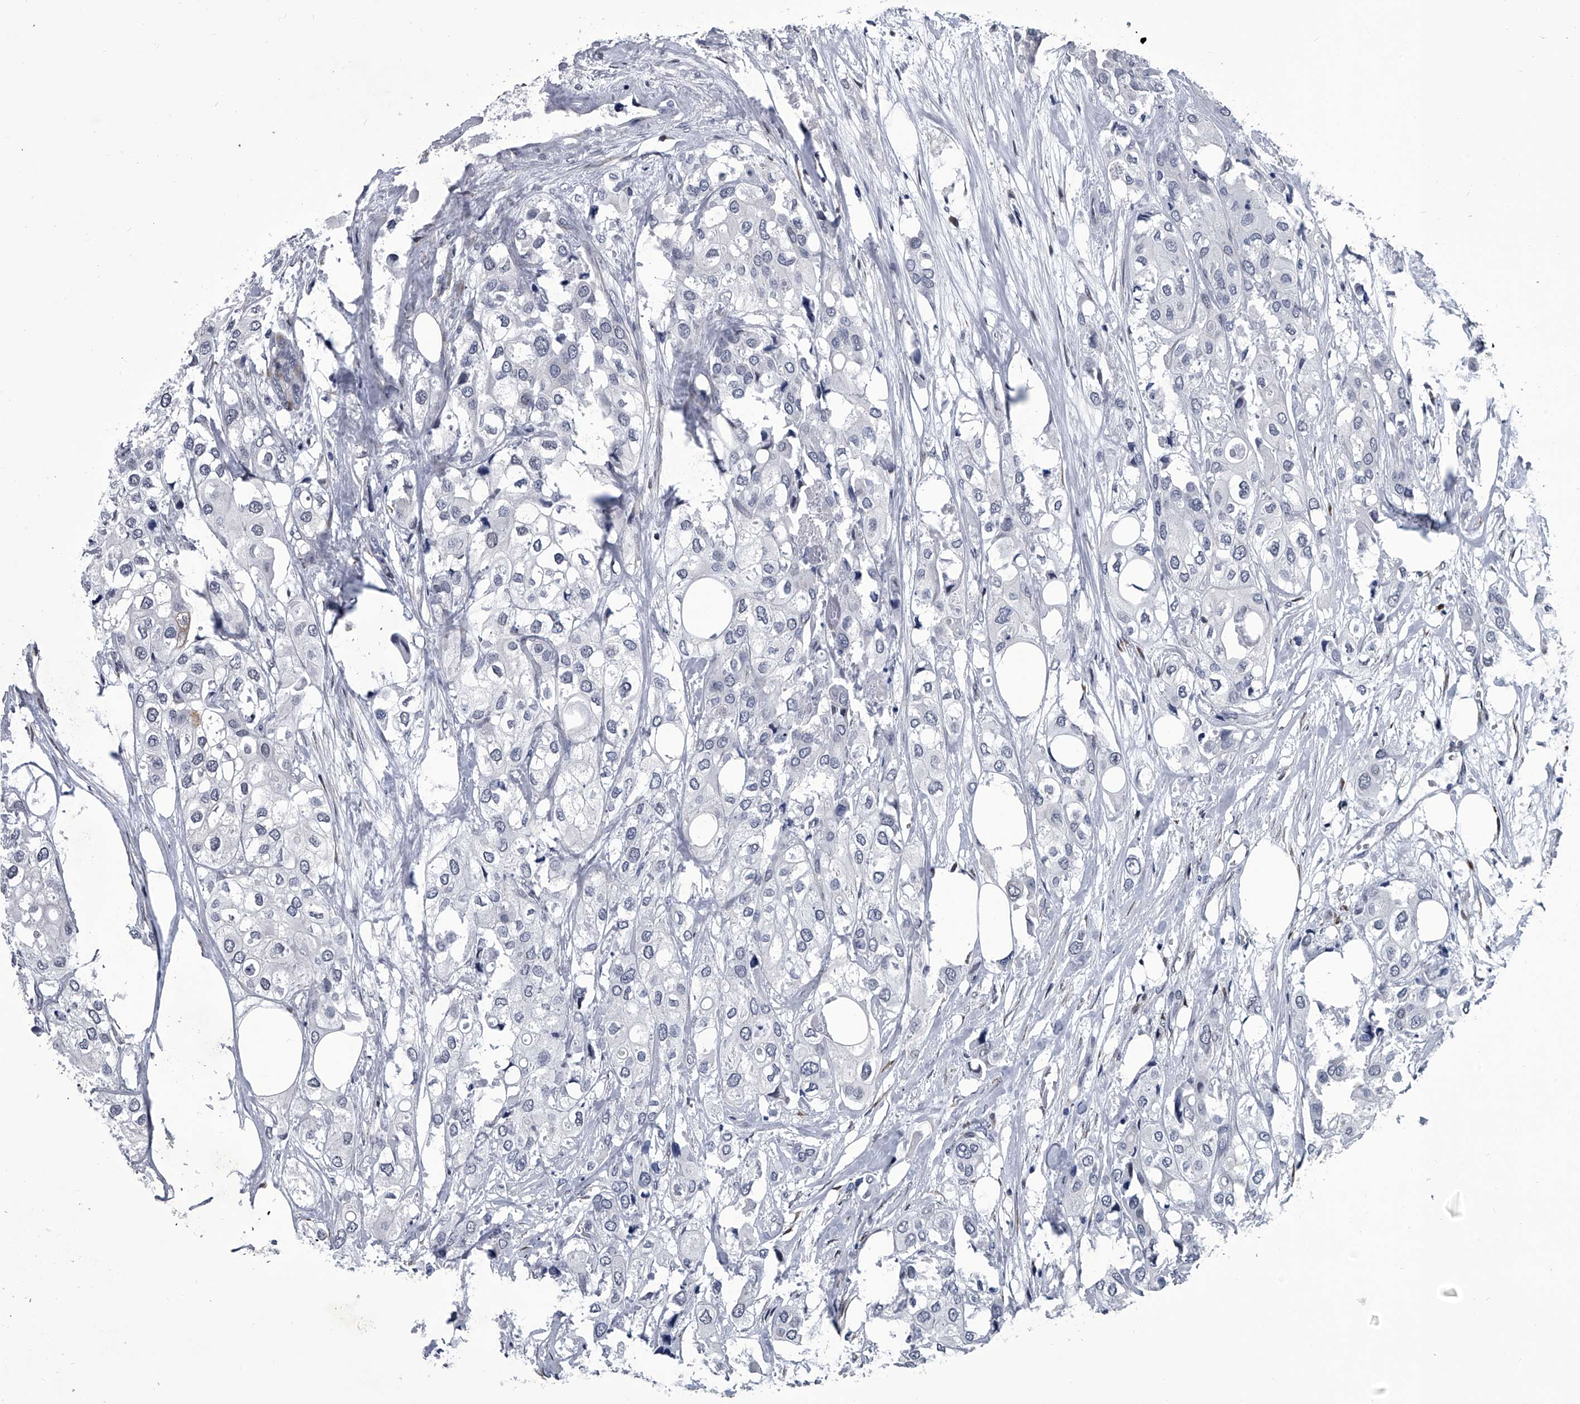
{"staining": {"intensity": "negative", "quantity": "none", "location": "none"}, "tissue": "urothelial cancer", "cell_type": "Tumor cells", "image_type": "cancer", "snomed": [{"axis": "morphology", "description": "Urothelial carcinoma, High grade"}, {"axis": "topography", "description": "Urinary bladder"}], "caption": "Tumor cells are negative for brown protein staining in urothelial cancer.", "gene": "PPP2R5D", "patient": {"sex": "male", "age": 64}}